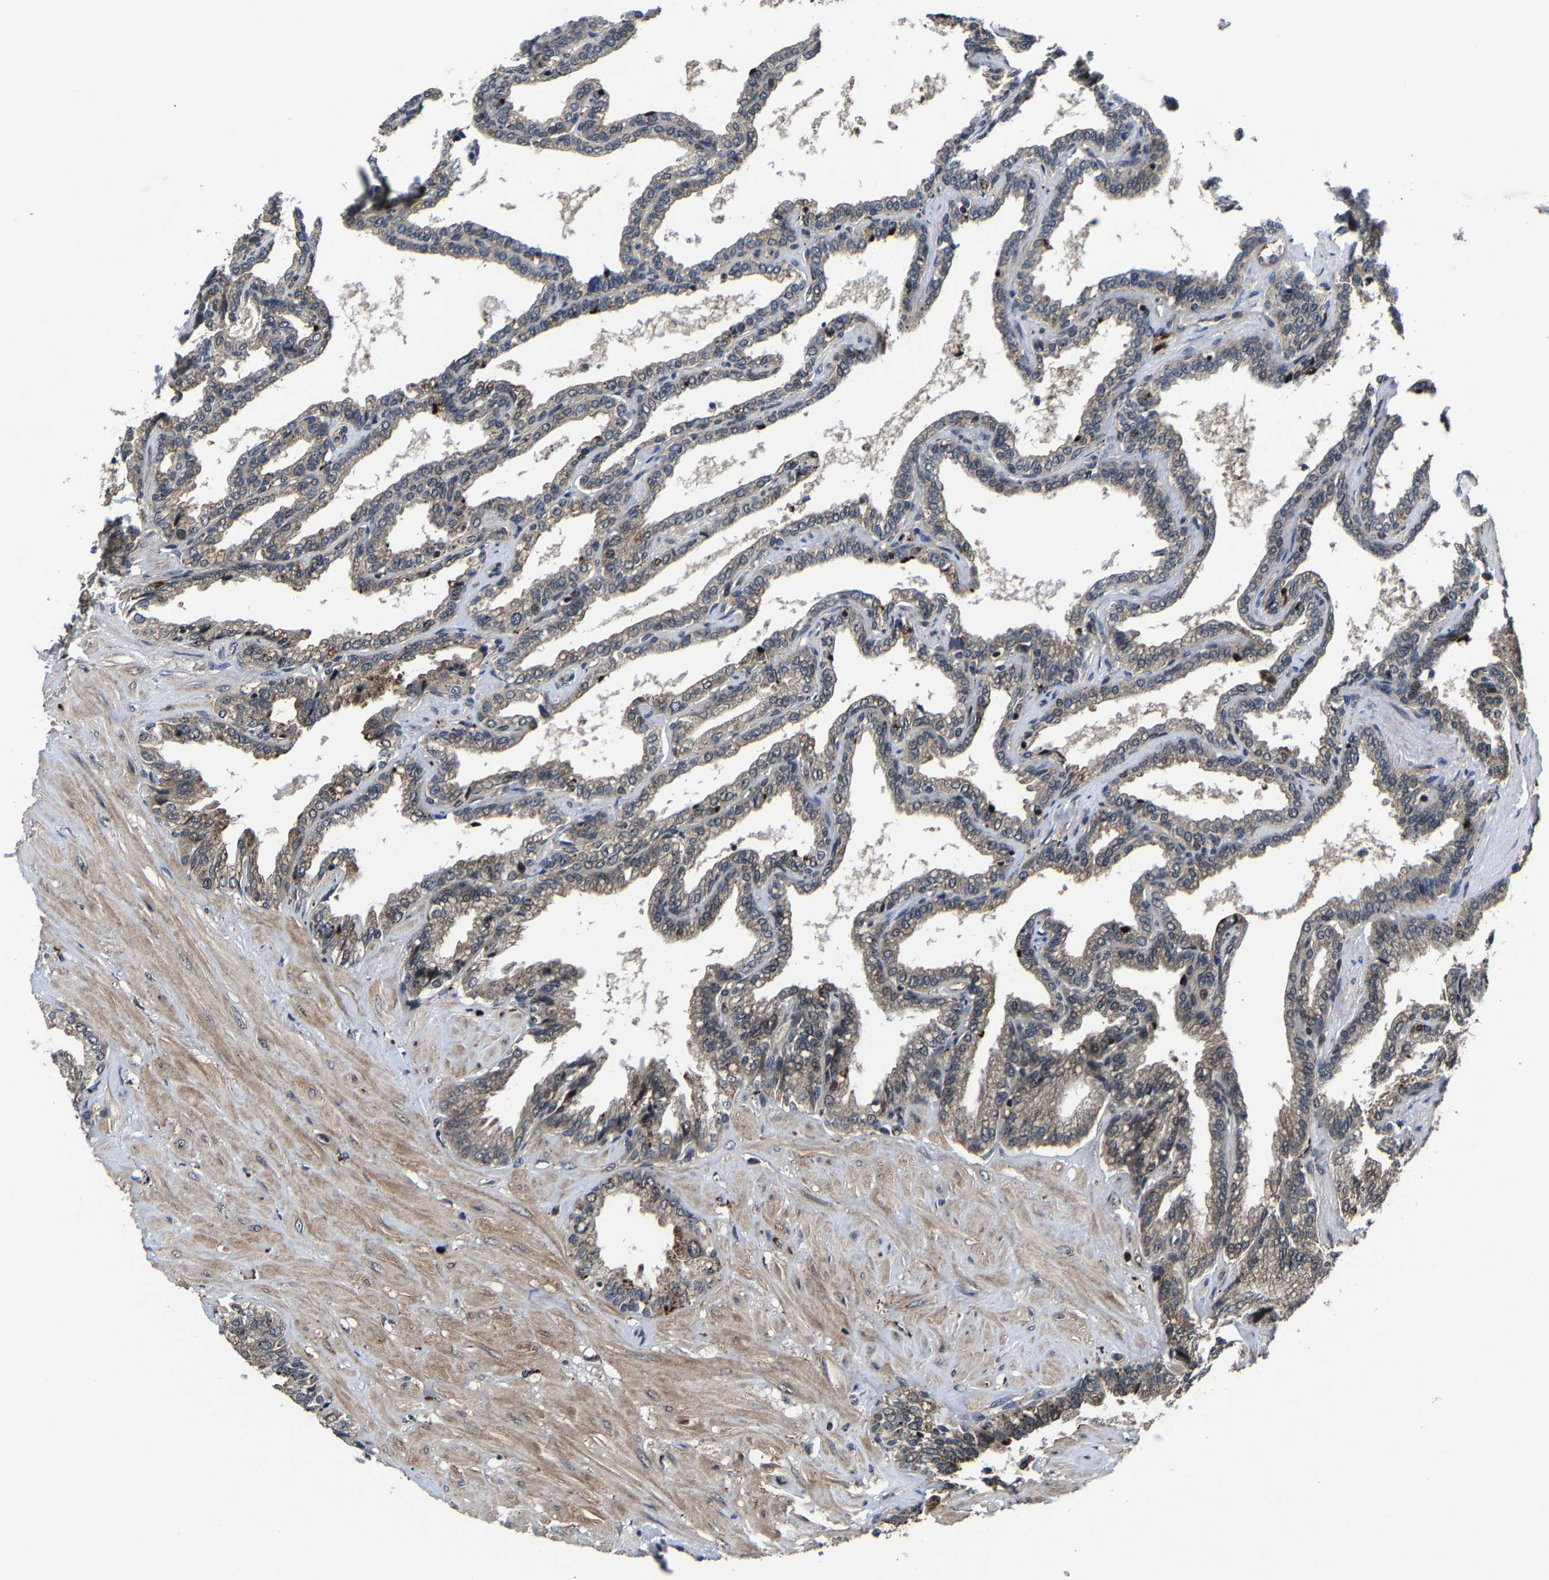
{"staining": {"intensity": "weak", "quantity": ">75%", "location": "cytoplasmic/membranous"}, "tissue": "seminal vesicle", "cell_type": "Glandular cells", "image_type": "normal", "snomed": [{"axis": "morphology", "description": "Normal tissue, NOS"}, {"axis": "topography", "description": "Seminal veicle"}], "caption": "Protein expression analysis of normal seminal vesicle demonstrates weak cytoplasmic/membranous staining in about >75% of glandular cells.", "gene": "ZCCHC7", "patient": {"sex": "male", "age": 46}}